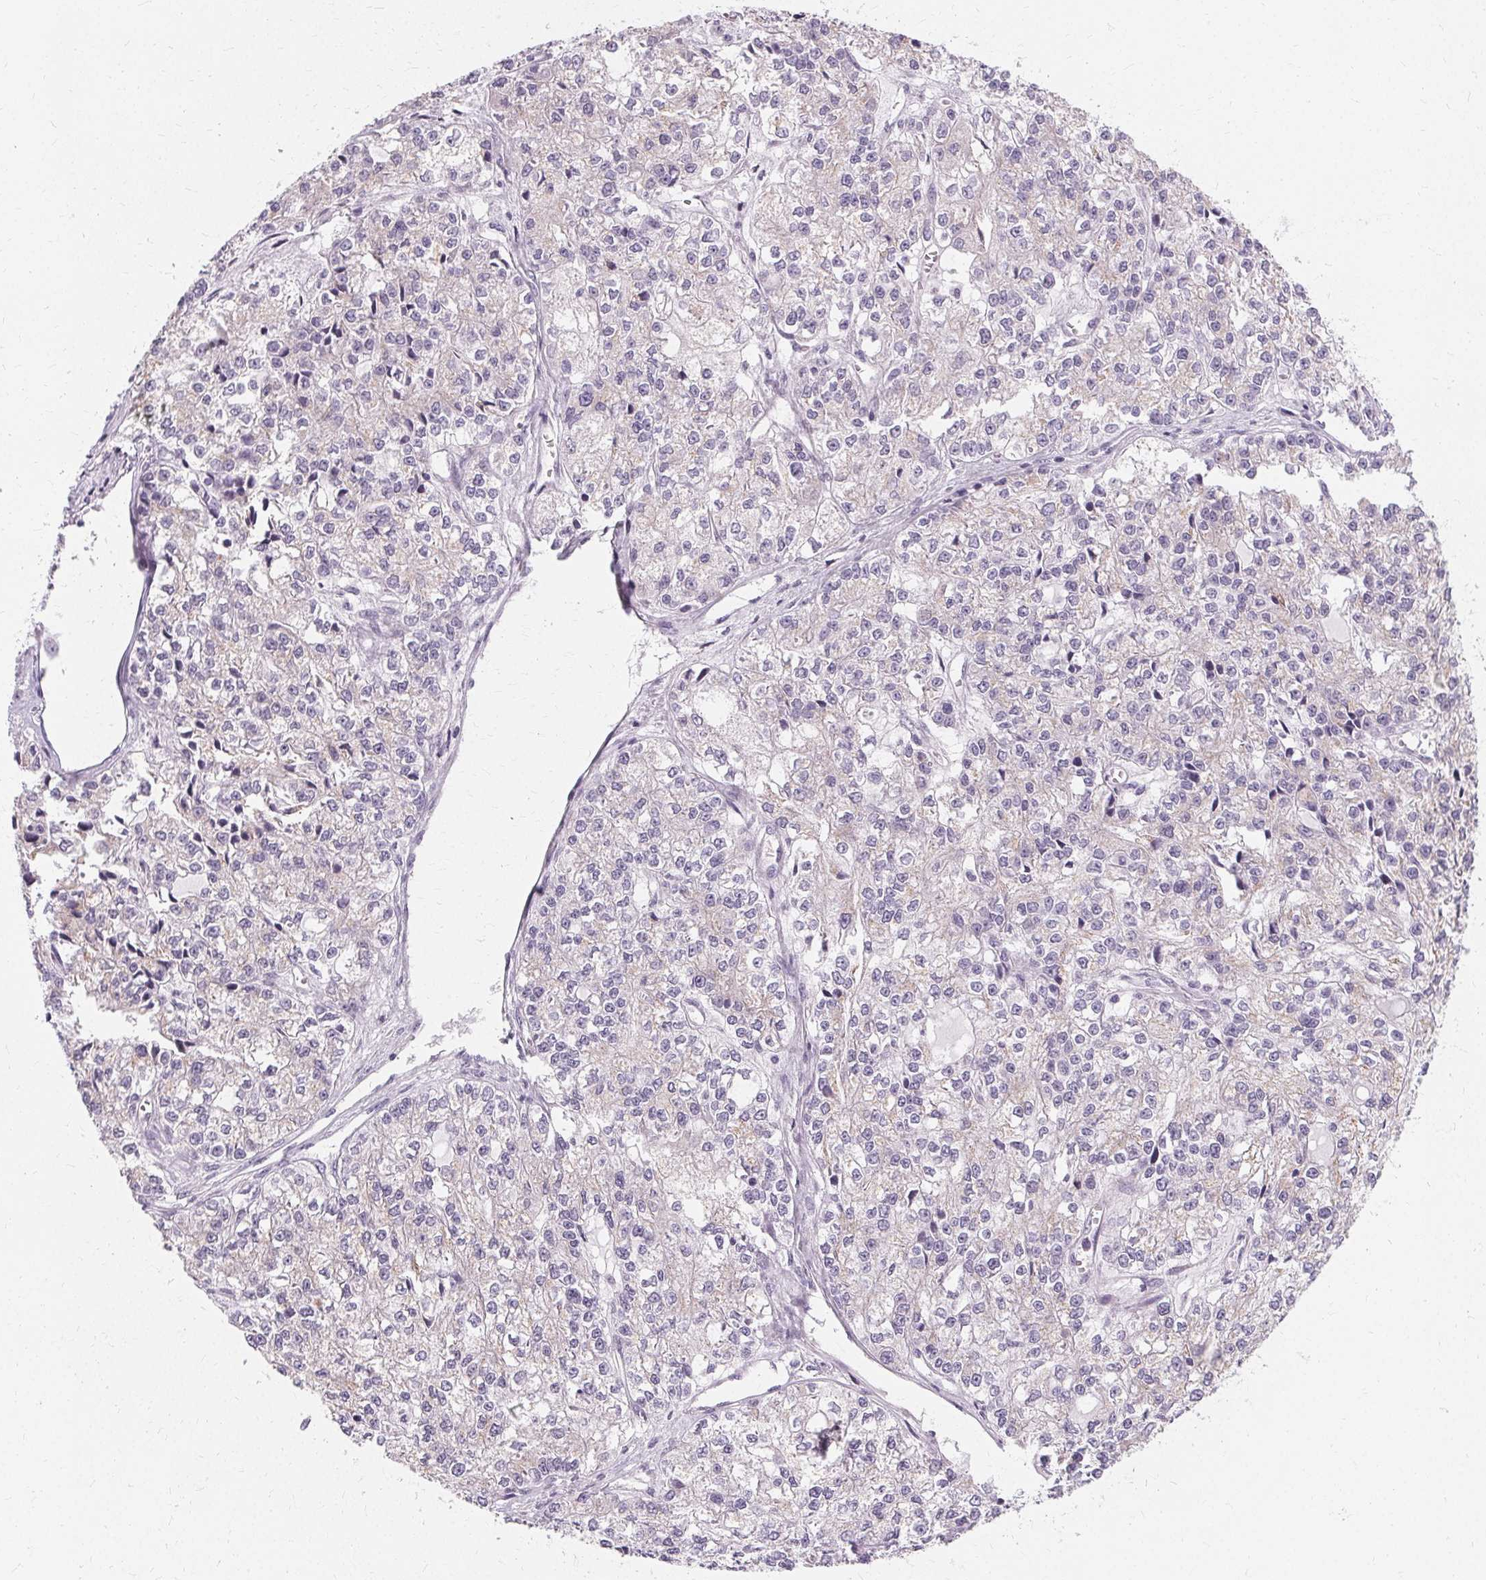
{"staining": {"intensity": "negative", "quantity": "none", "location": "none"}, "tissue": "ovarian cancer", "cell_type": "Tumor cells", "image_type": "cancer", "snomed": [{"axis": "morphology", "description": "Carcinoma, endometroid"}, {"axis": "topography", "description": "Ovary"}], "caption": "The micrograph reveals no staining of tumor cells in ovarian cancer.", "gene": "FCRL3", "patient": {"sex": "female", "age": 64}}